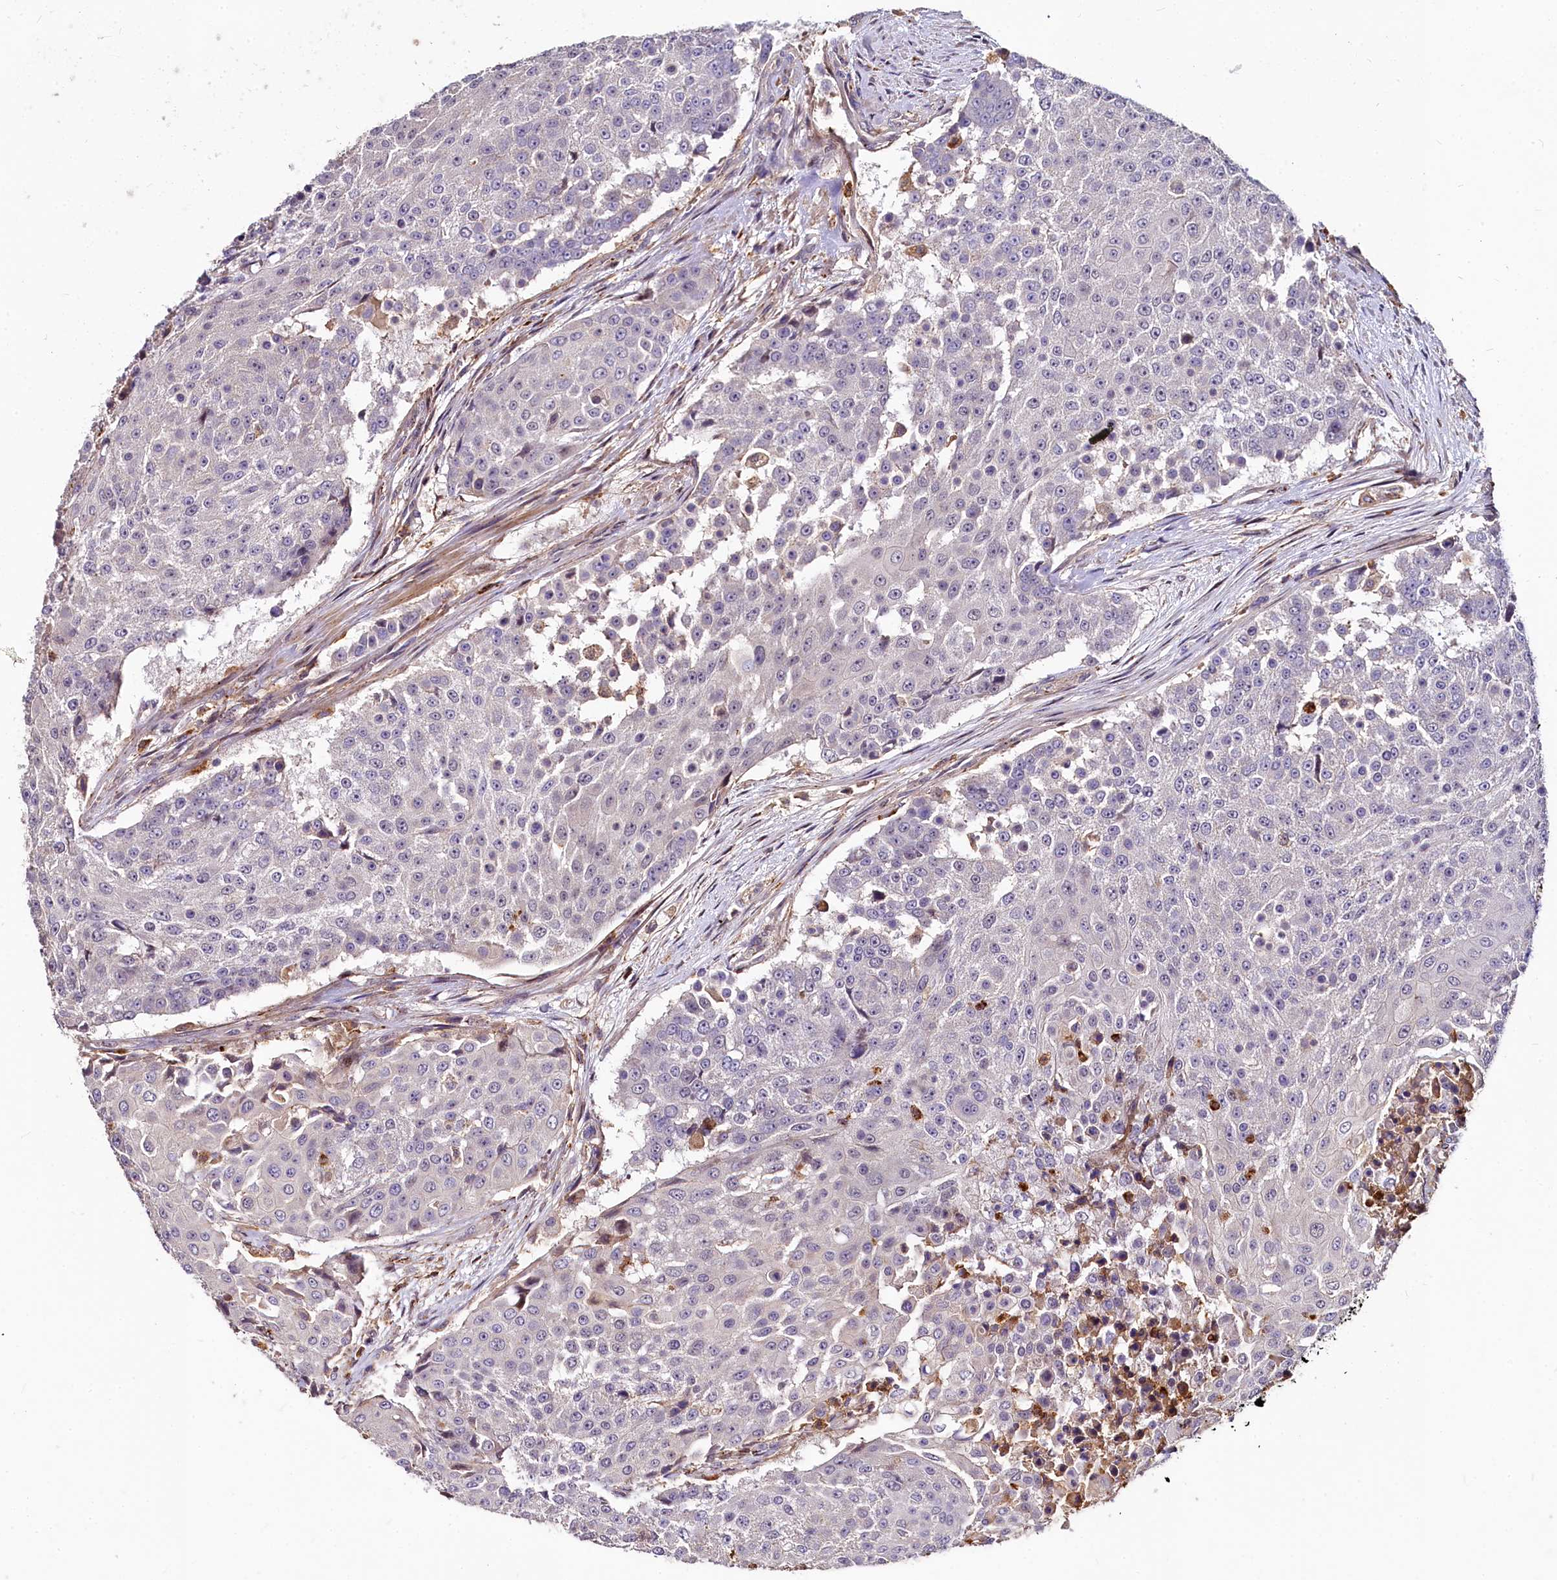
{"staining": {"intensity": "negative", "quantity": "none", "location": "none"}, "tissue": "urothelial cancer", "cell_type": "Tumor cells", "image_type": "cancer", "snomed": [{"axis": "morphology", "description": "Urothelial carcinoma, High grade"}, {"axis": "topography", "description": "Urinary bladder"}], "caption": "A micrograph of high-grade urothelial carcinoma stained for a protein exhibits no brown staining in tumor cells.", "gene": "ATG101", "patient": {"sex": "female", "age": 63}}